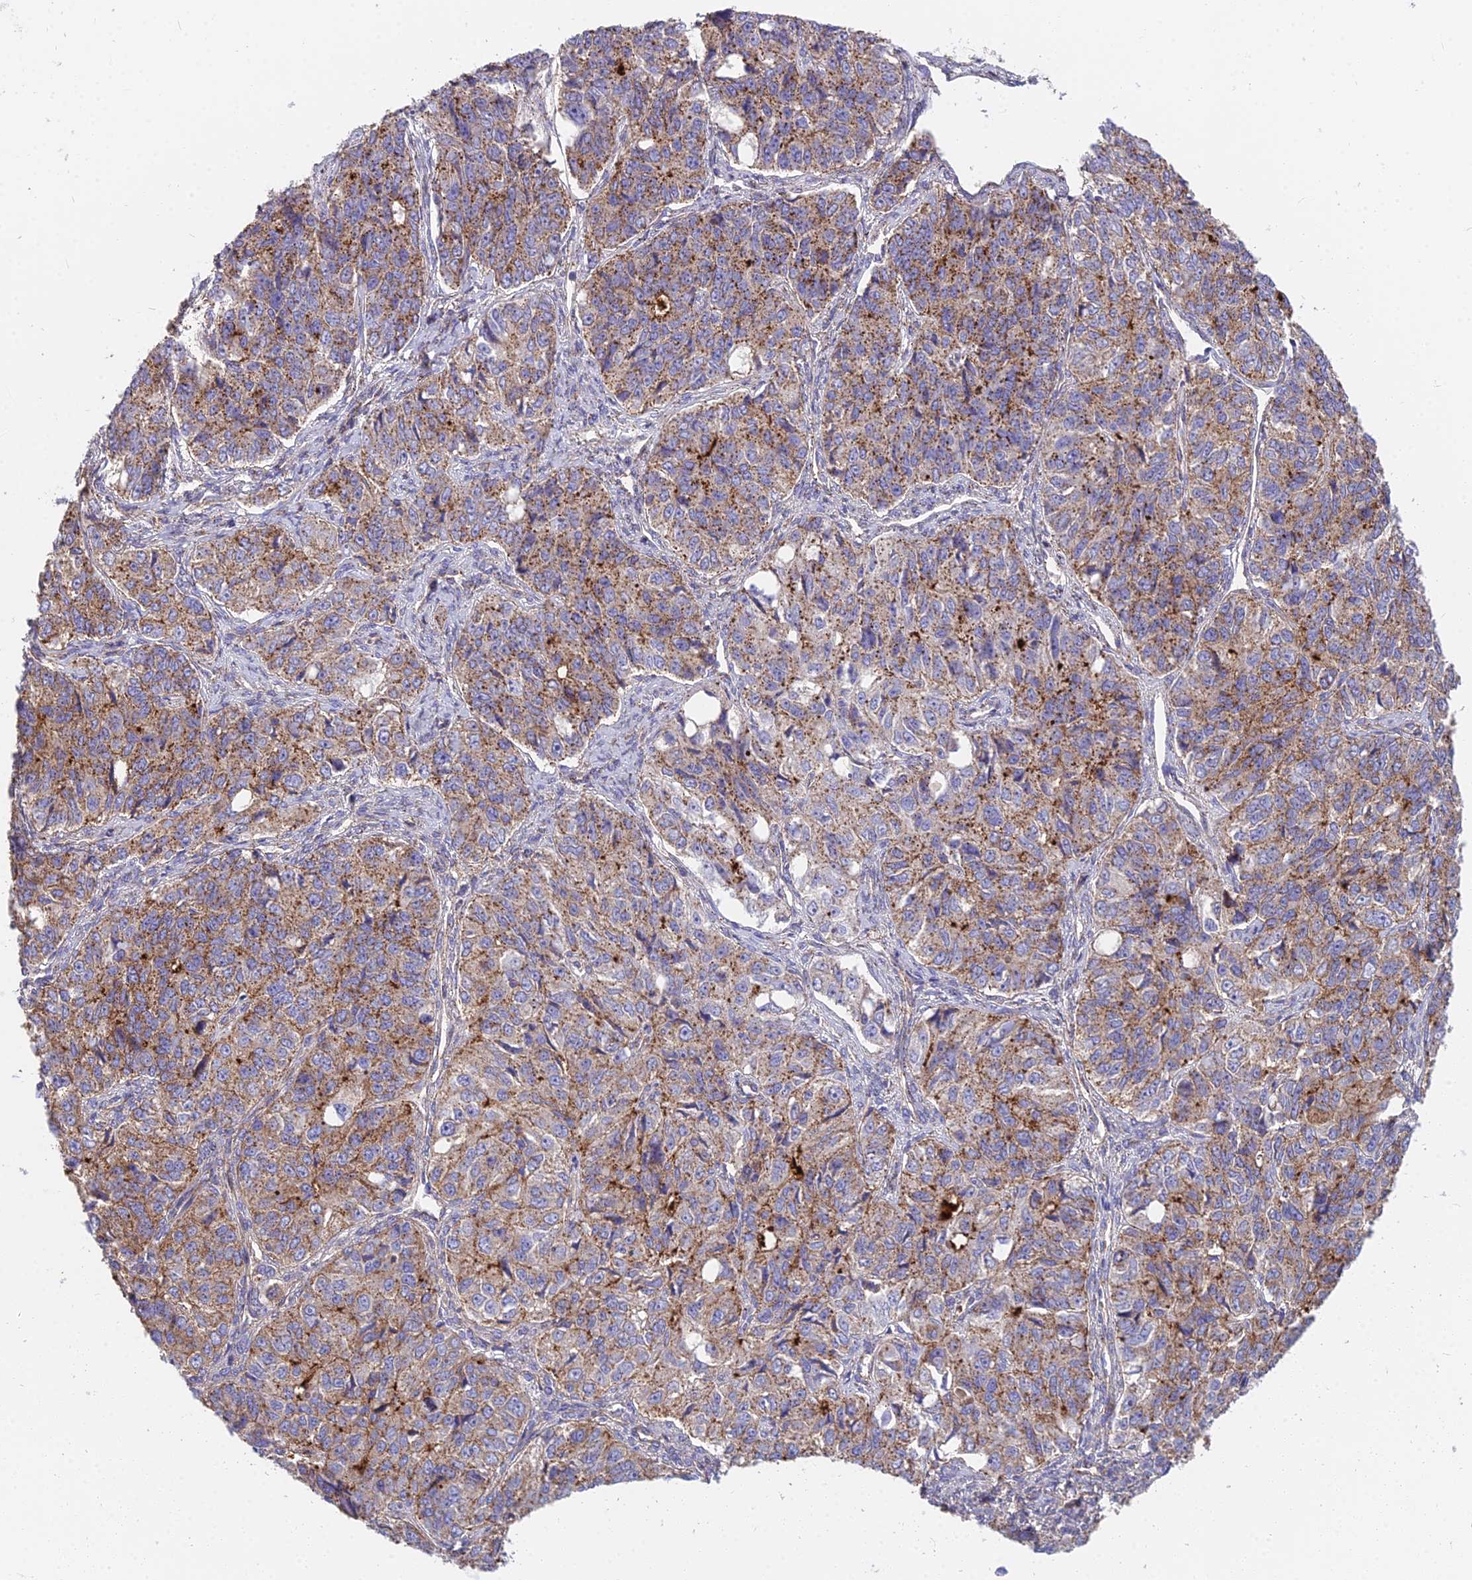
{"staining": {"intensity": "moderate", "quantity": ">75%", "location": "cytoplasmic/membranous"}, "tissue": "ovarian cancer", "cell_type": "Tumor cells", "image_type": "cancer", "snomed": [{"axis": "morphology", "description": "Carcinoma, endometroid"}, {"axis": "topography", "description": "Ovary"}], "caption": "About >75% of tumor cells in human endometroid carcinoma (ovarian) show moderate cytoplasmic/membranous protein staining as visualized by brown immunohistochemical staining.", "gene": "FRMPD1", "patient": {"sex": "female", "age": 51}}